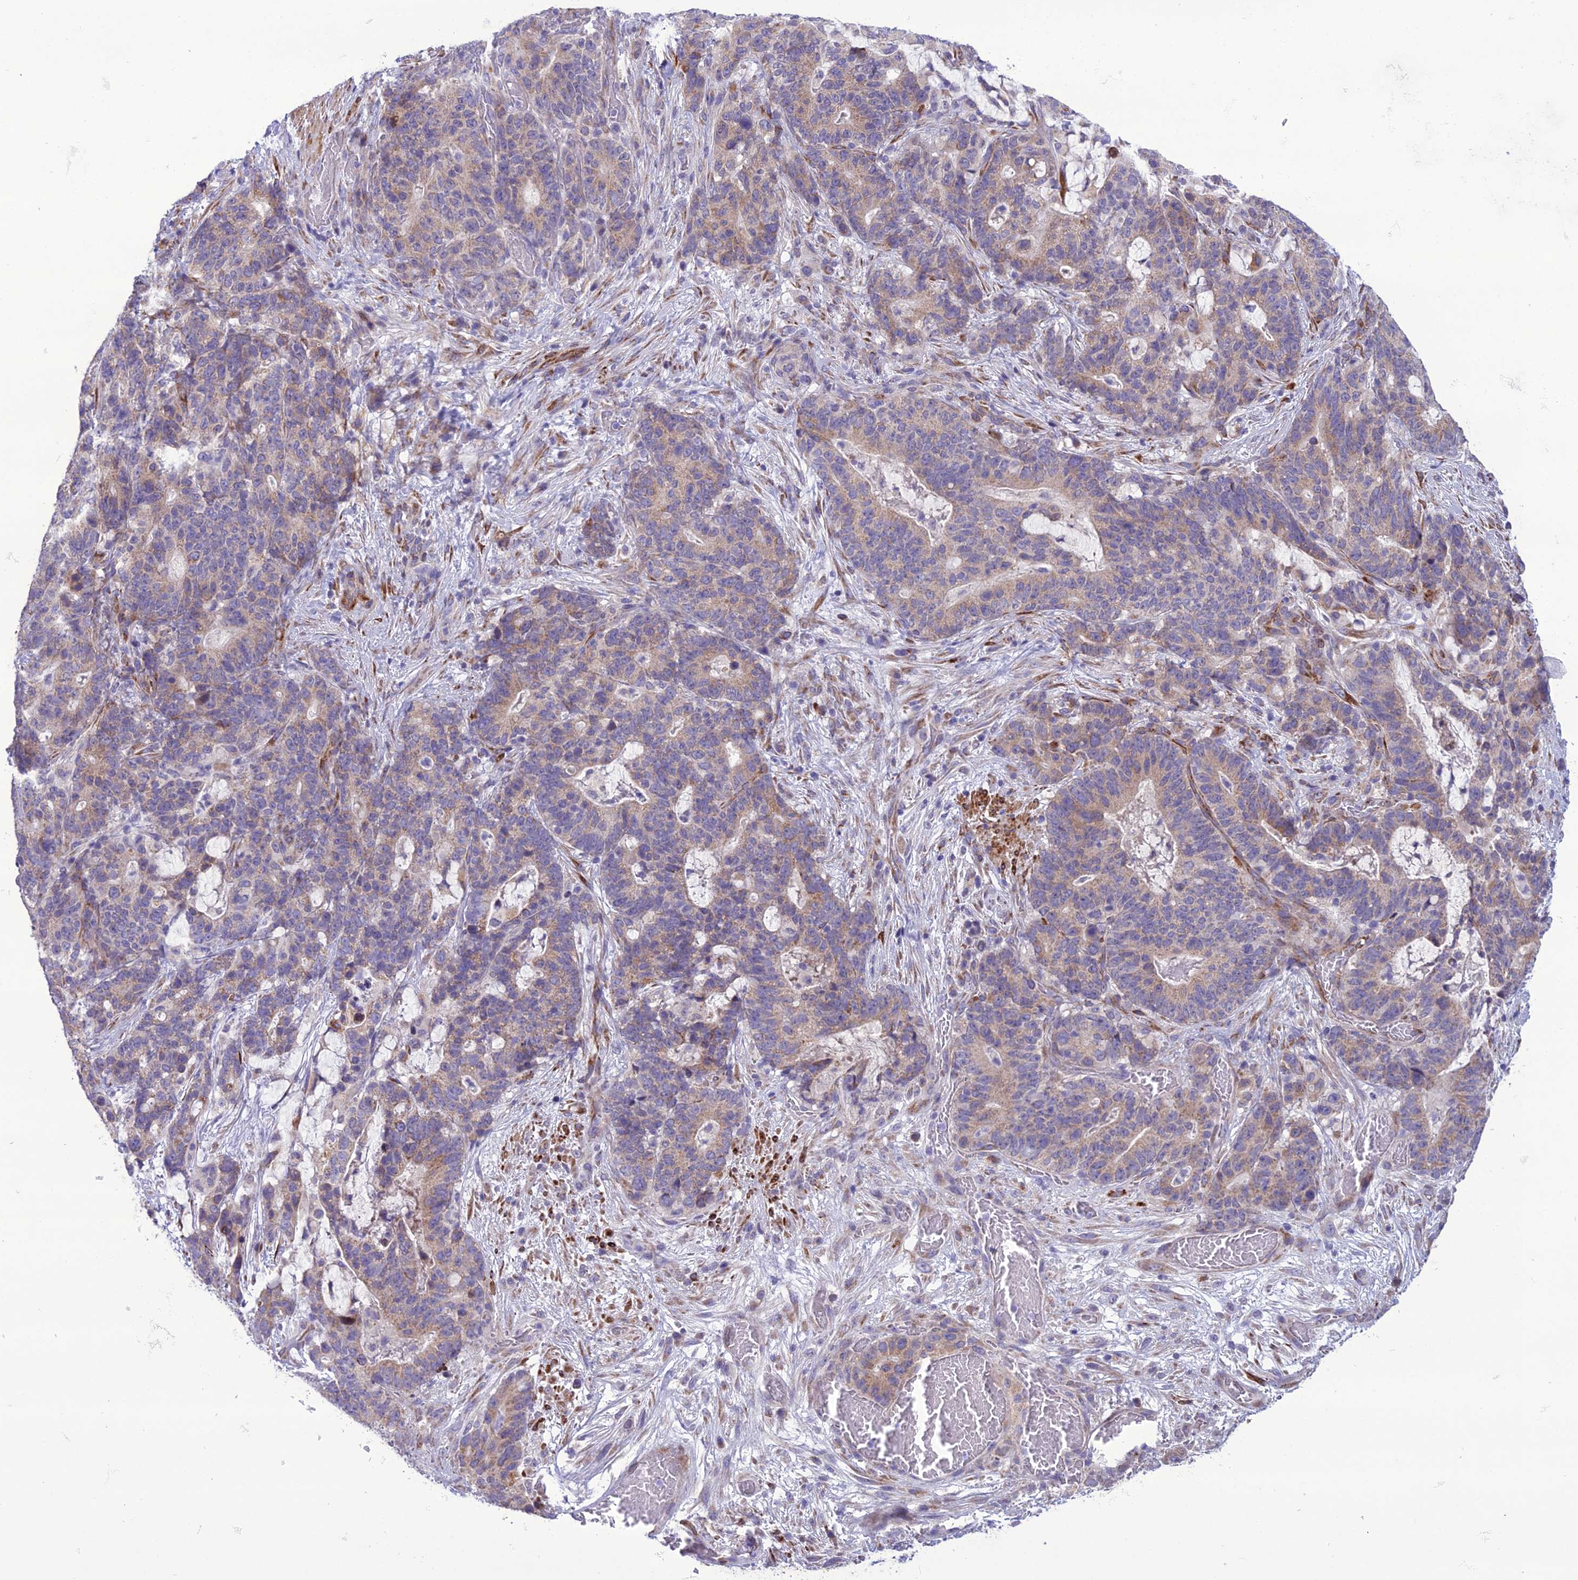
{"staining": {"intensity": "weak", "quantity": "25%-75%", "location": "cytoplasmic/membranous"}, "tissue": "stomach cancer", "cell_type": "Tumor cells", "image_type": "cancer", "snomed": [{"axis": "morphology", "description": "Normal tissue, NOS"}, {"axis": "morphology", "description": "Adenocarcinoma, NOS"}, {"axis": "topography", "description": "Stomach"}], "caption": "Tumor cells show weak cytoplasmic/membranous positivity in approximately 25%-75% of cells in stomach adenocarcinoma.", "gene": "NODAL", "patient": {"sex": "female", "age": 64}}